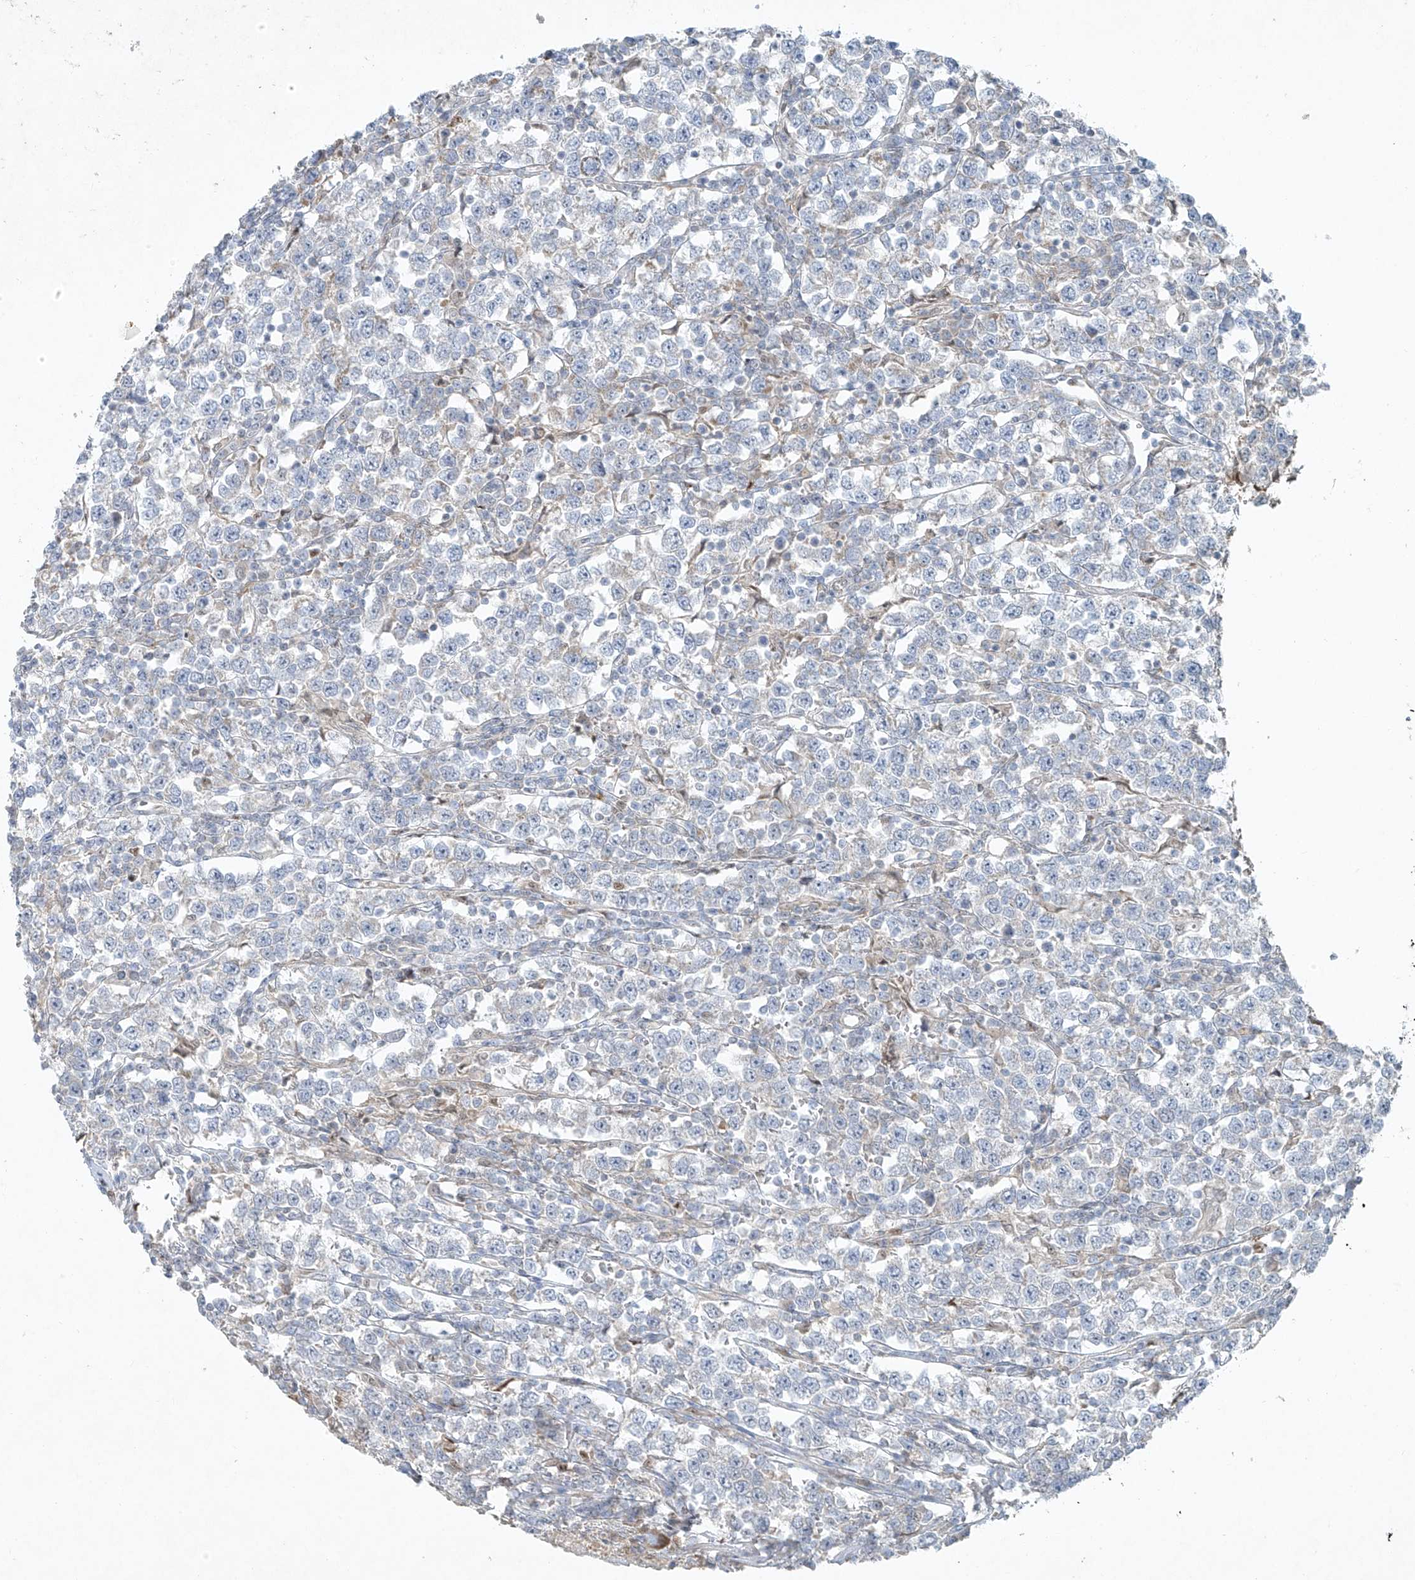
{"staining": {"intensity": "negative", "quantity": "none", "location": "none"}, "tissue": "testis cancer", "cell_type": "Tumor cells", "image_type": "cancer", "snomed": [{"axis": "morphology", "description": "Normal tissue, NOS"}, {"axis": "morphology", "description": "Seminoma, NOS"}, {"axis": "topography", "description": "Testis"}], "caption": "This is an IHC micrograph of human testis cancer (seminoma). There is no expression in tumor cells.", "gene": "TUBE1", "patient": {"sex": "male", "age": 43}}